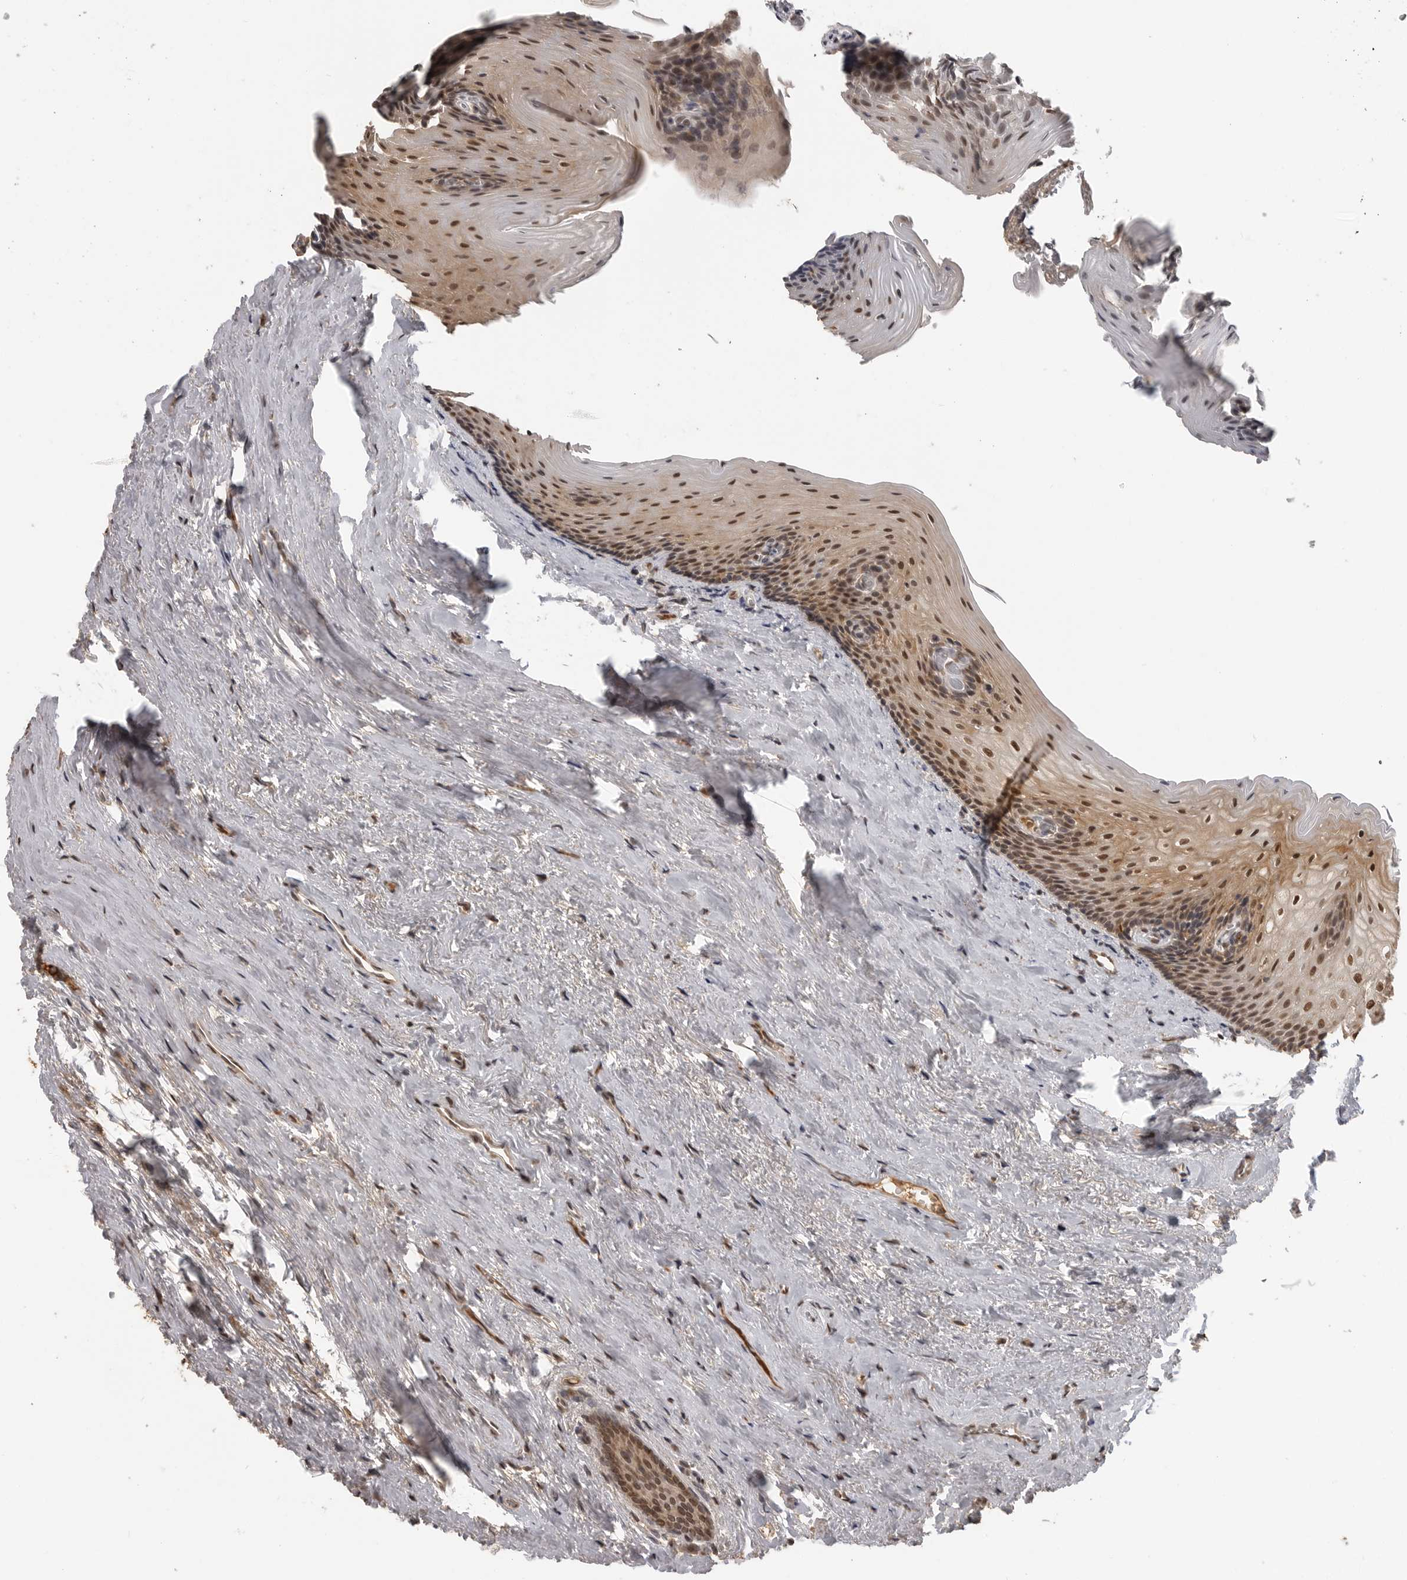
{"staining": {"intensity": "moderate", "quantity": ">75%", "location": "nuclear"}, "tissue": "urinary bladder", "cell_type": "Urothelial cells", "image_type": "normal", "snomed": [{"axis": "morphology", "description": "Normal tissue, NOS"}, {"axis": "topography", "description": "Urinary bladder"}], "caption": "Normal urinary bladder was stained to show a protein in brown. There is medium levels of moderate nuclear staining in about >75% of urothelial cells. The protein of interest is shown in brown color, while the nuclei are stained blue.", "gene": "CLOCK", "patient": {"sex": "female", "age": 67}}